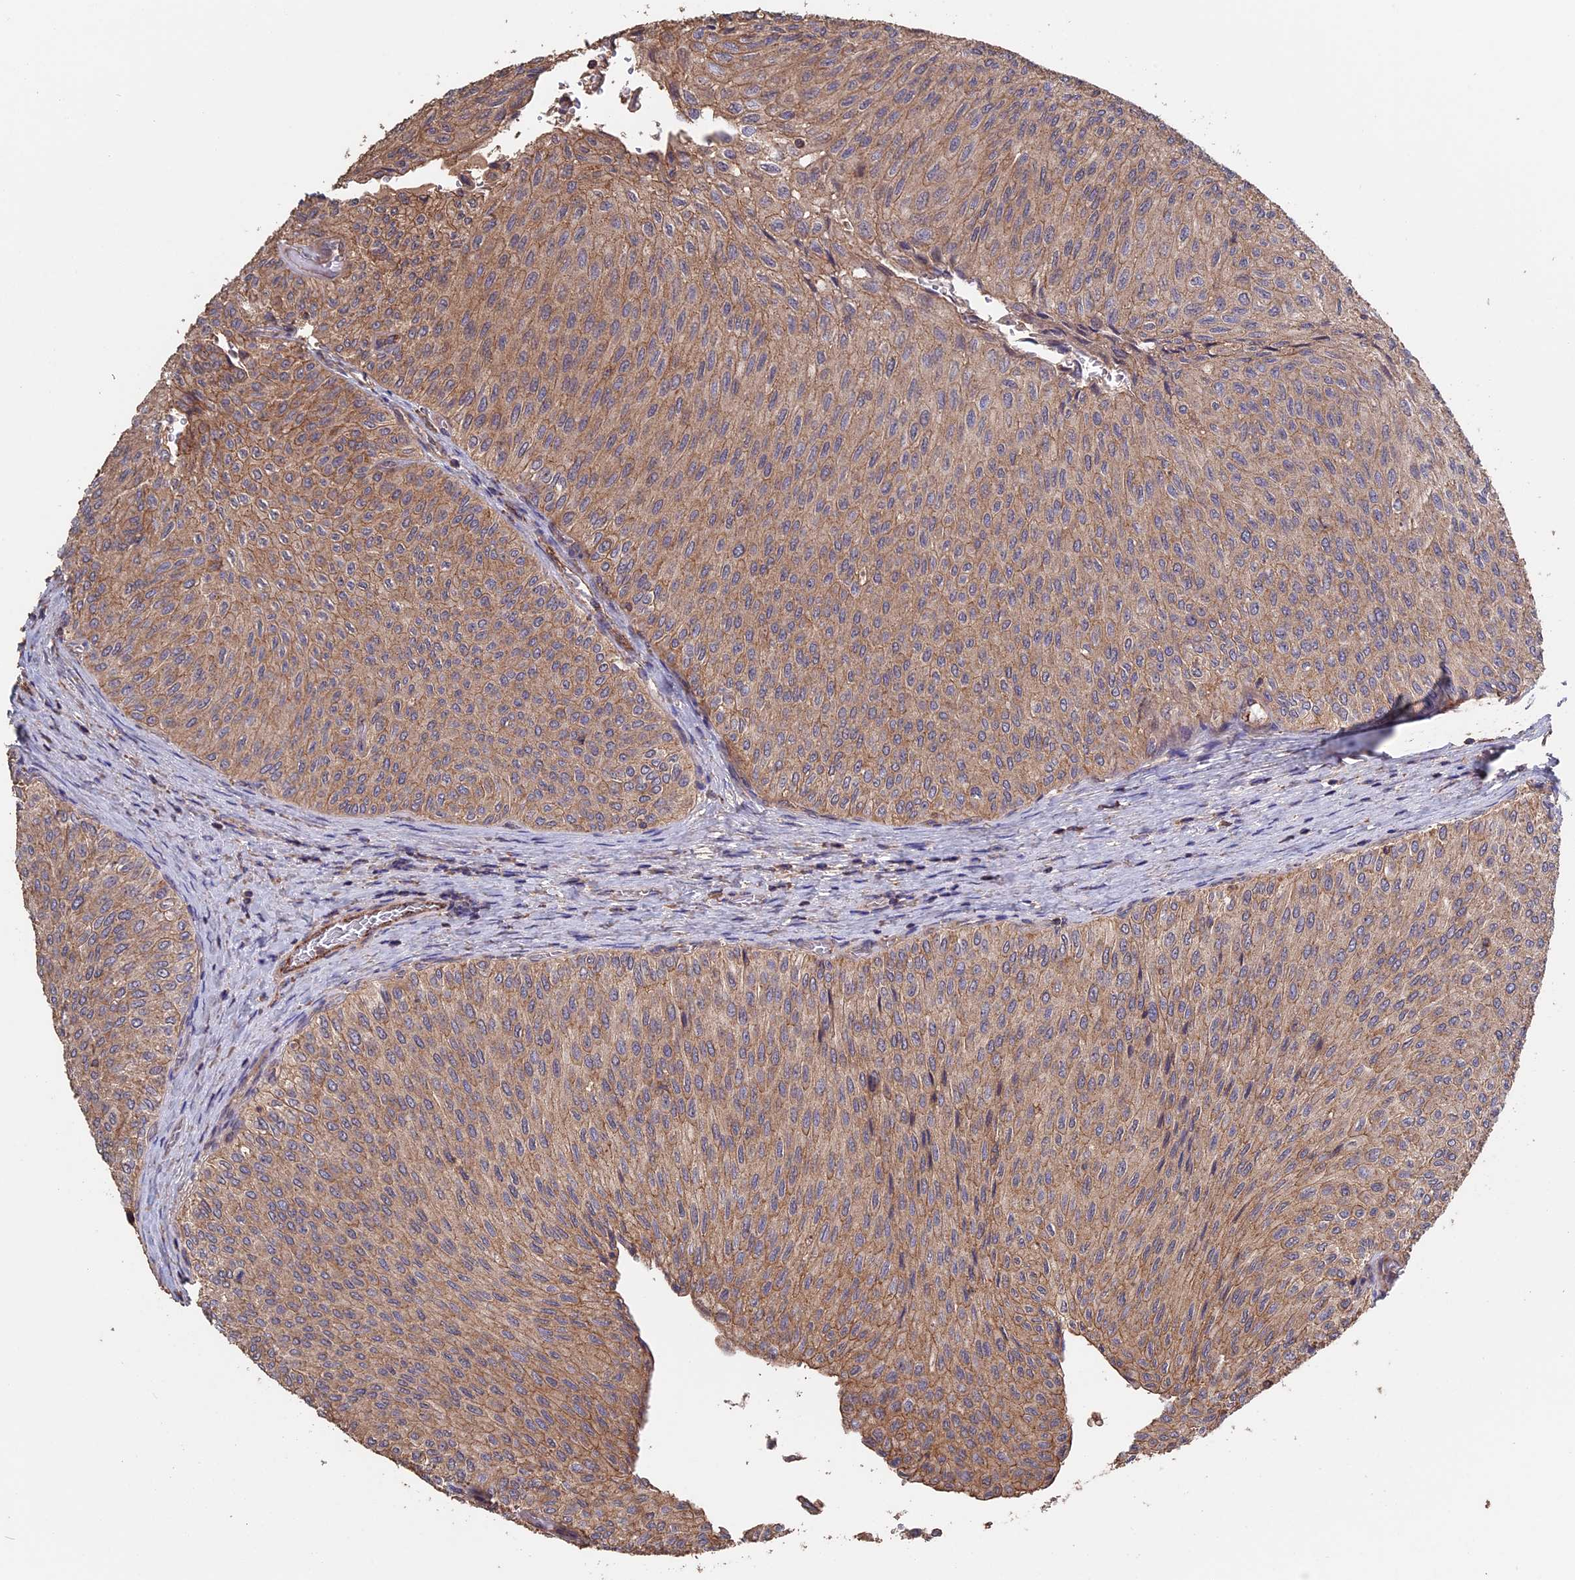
{"staining": {"intensity": "weak", "quantity": ">75%", "location": "cytoplasmic/membranous"}, "tissue": "urothelial cancer", "cell_type": "Tumor cells", "image_type": "cancer", "snomed": [{"axis": "morphology", "description": "Urothelial carcinoma, Low grade"}, {"axis": "topography", "description": "Urinary bladder"}], "caption": "Weak cytoplasmic/membranous protein staining is identified in approximately >75% of tumor cells in urothelial carcinoma (low-grade).", "gene": "PIGQ", "patient": {"sex": "male", "age": 78}}